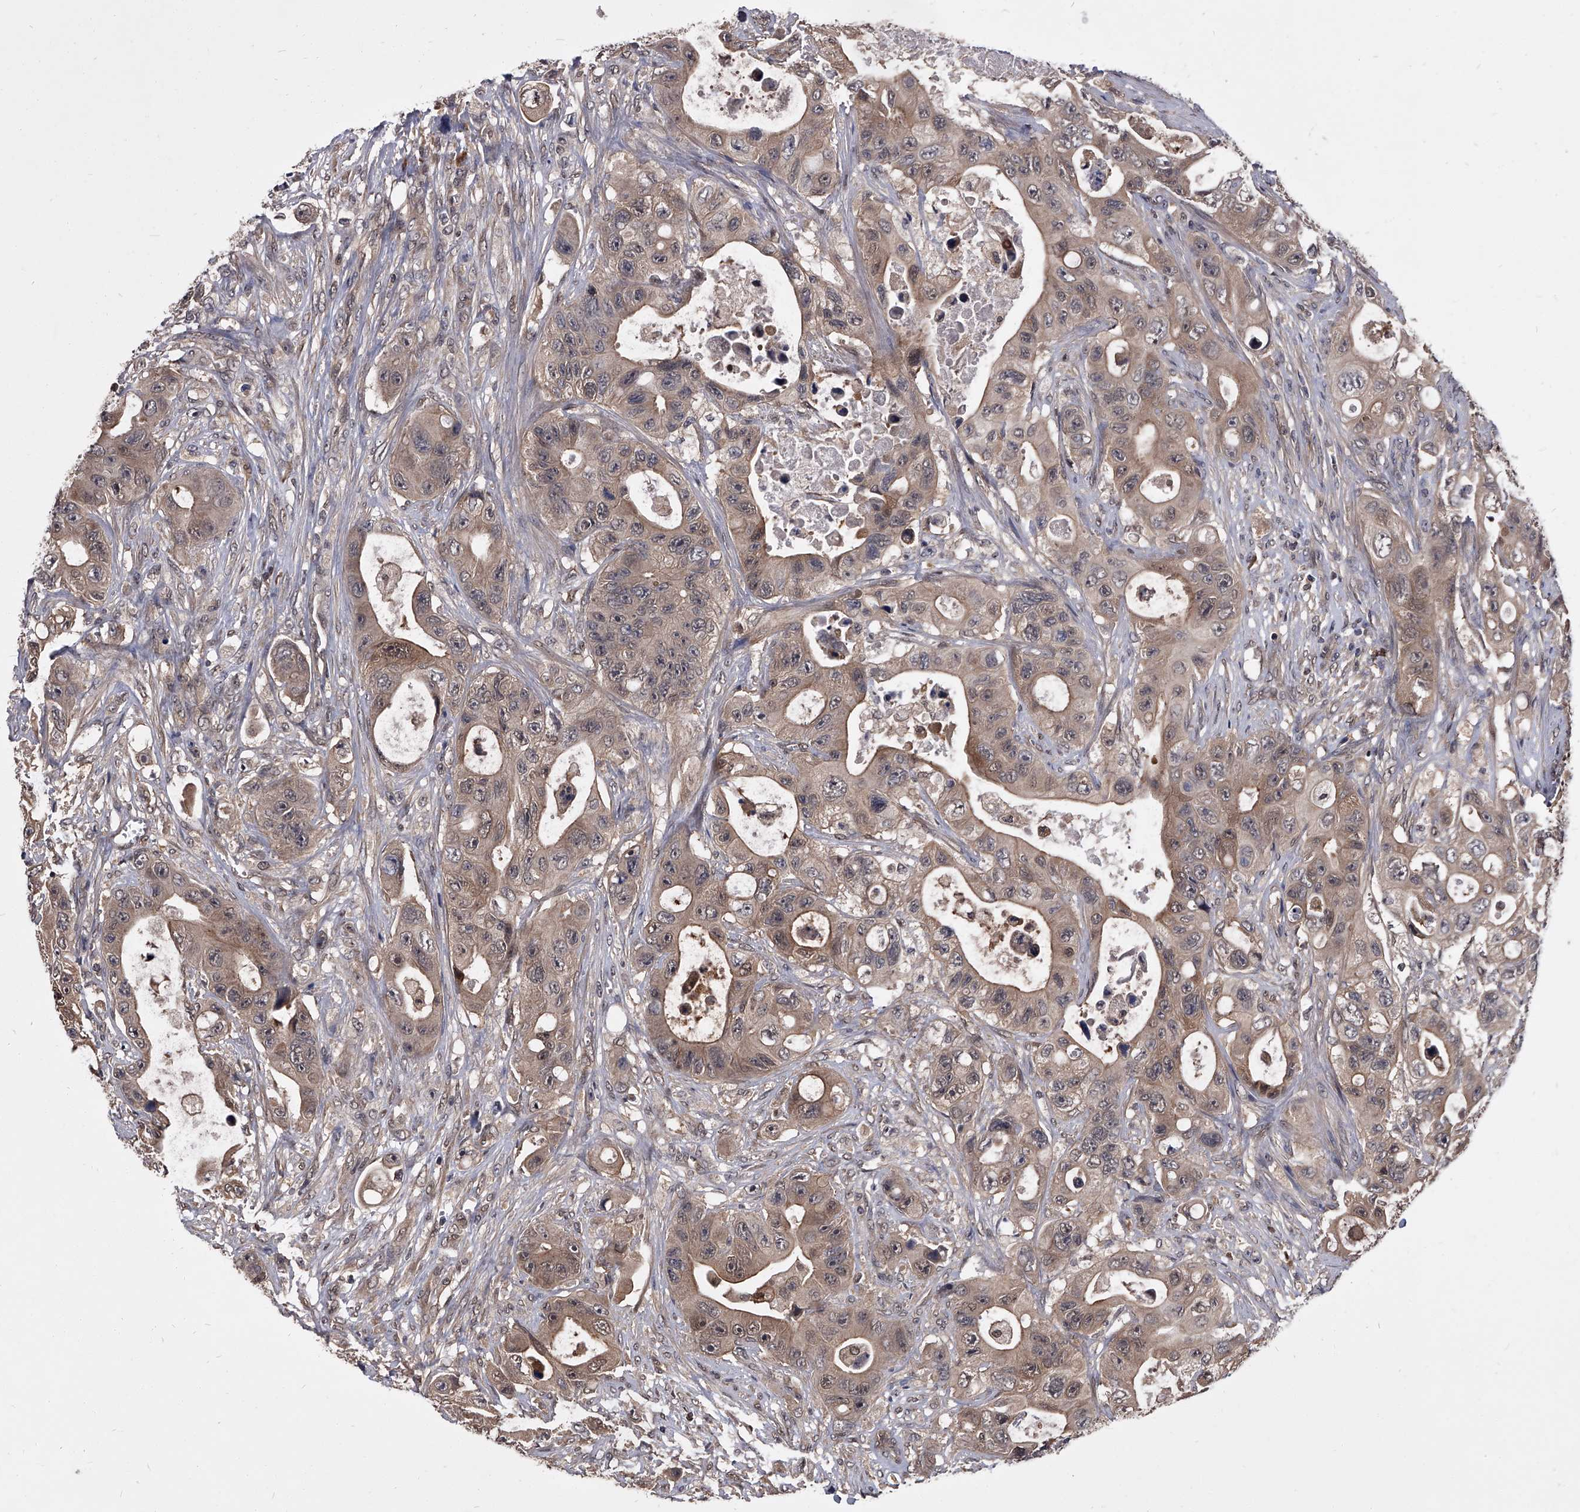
{"staining": {"intensity": "weak", "quantity": ">75%", "location": "cytoplasmic/membranous,nuclear"}, "tissue": "colorectal cancer", "cell_type": "Tumor cells", "image_type": "cancer", "snomed": [{"axis": "morphology", "description": "Adenocarcinoma, NOS"}, {"axis": "topography", "description": "Colon"}], "caption": "Immunohistochemical staining of colorectal cancer (adenocarcinoma) demonstrates low levels of weak cytoplasmic/membranous and nuclear positivity in approximately >75% of tumor cells.", "gene": "SLC18B1", "patient": {"sex": "female", "age": 46}}